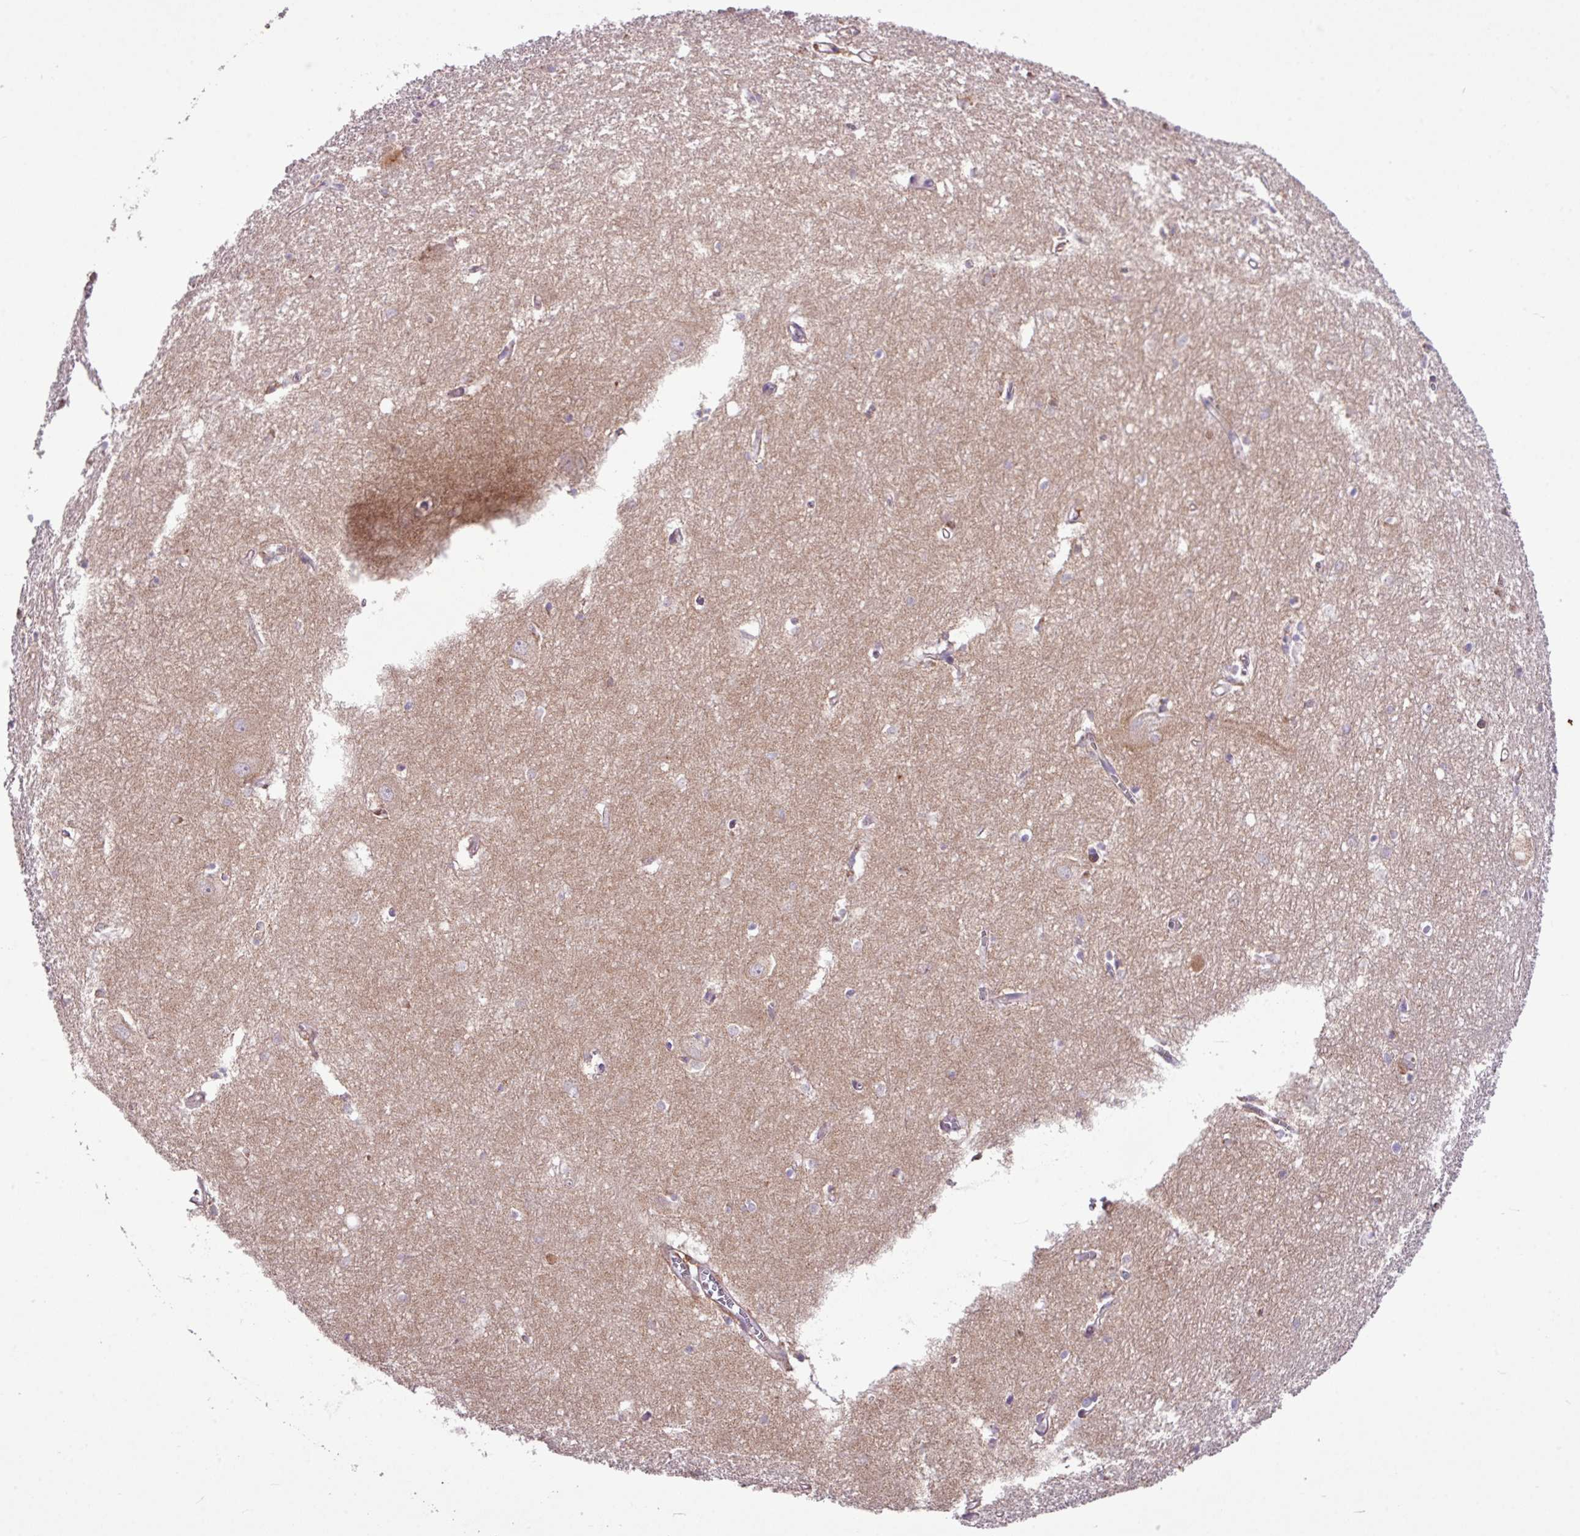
{"staining": {"intensity": "negative", "quantity": "none", "location": "none"}, "tissue": "hippocampus", "cell_type": "Glial cells", "image_type": "normal", "snomed": [{"axis": "morphology", "description": "Normal tissue, NOS"}, {"axis": "topography", "description": "Hippocampus"}], "caption": "This histopathology image is of benign hippocampus stained with immunohistochemistry (IHC) to label a protein in brown with the nuclei are counter-stained blue. There is no positivity in glial cells. (Immunohistochemistry (ihc), brightfield microscopy, high magnification).", "gene": "ARHGEF25", "patient": {"sex": "female", "age": 64}}